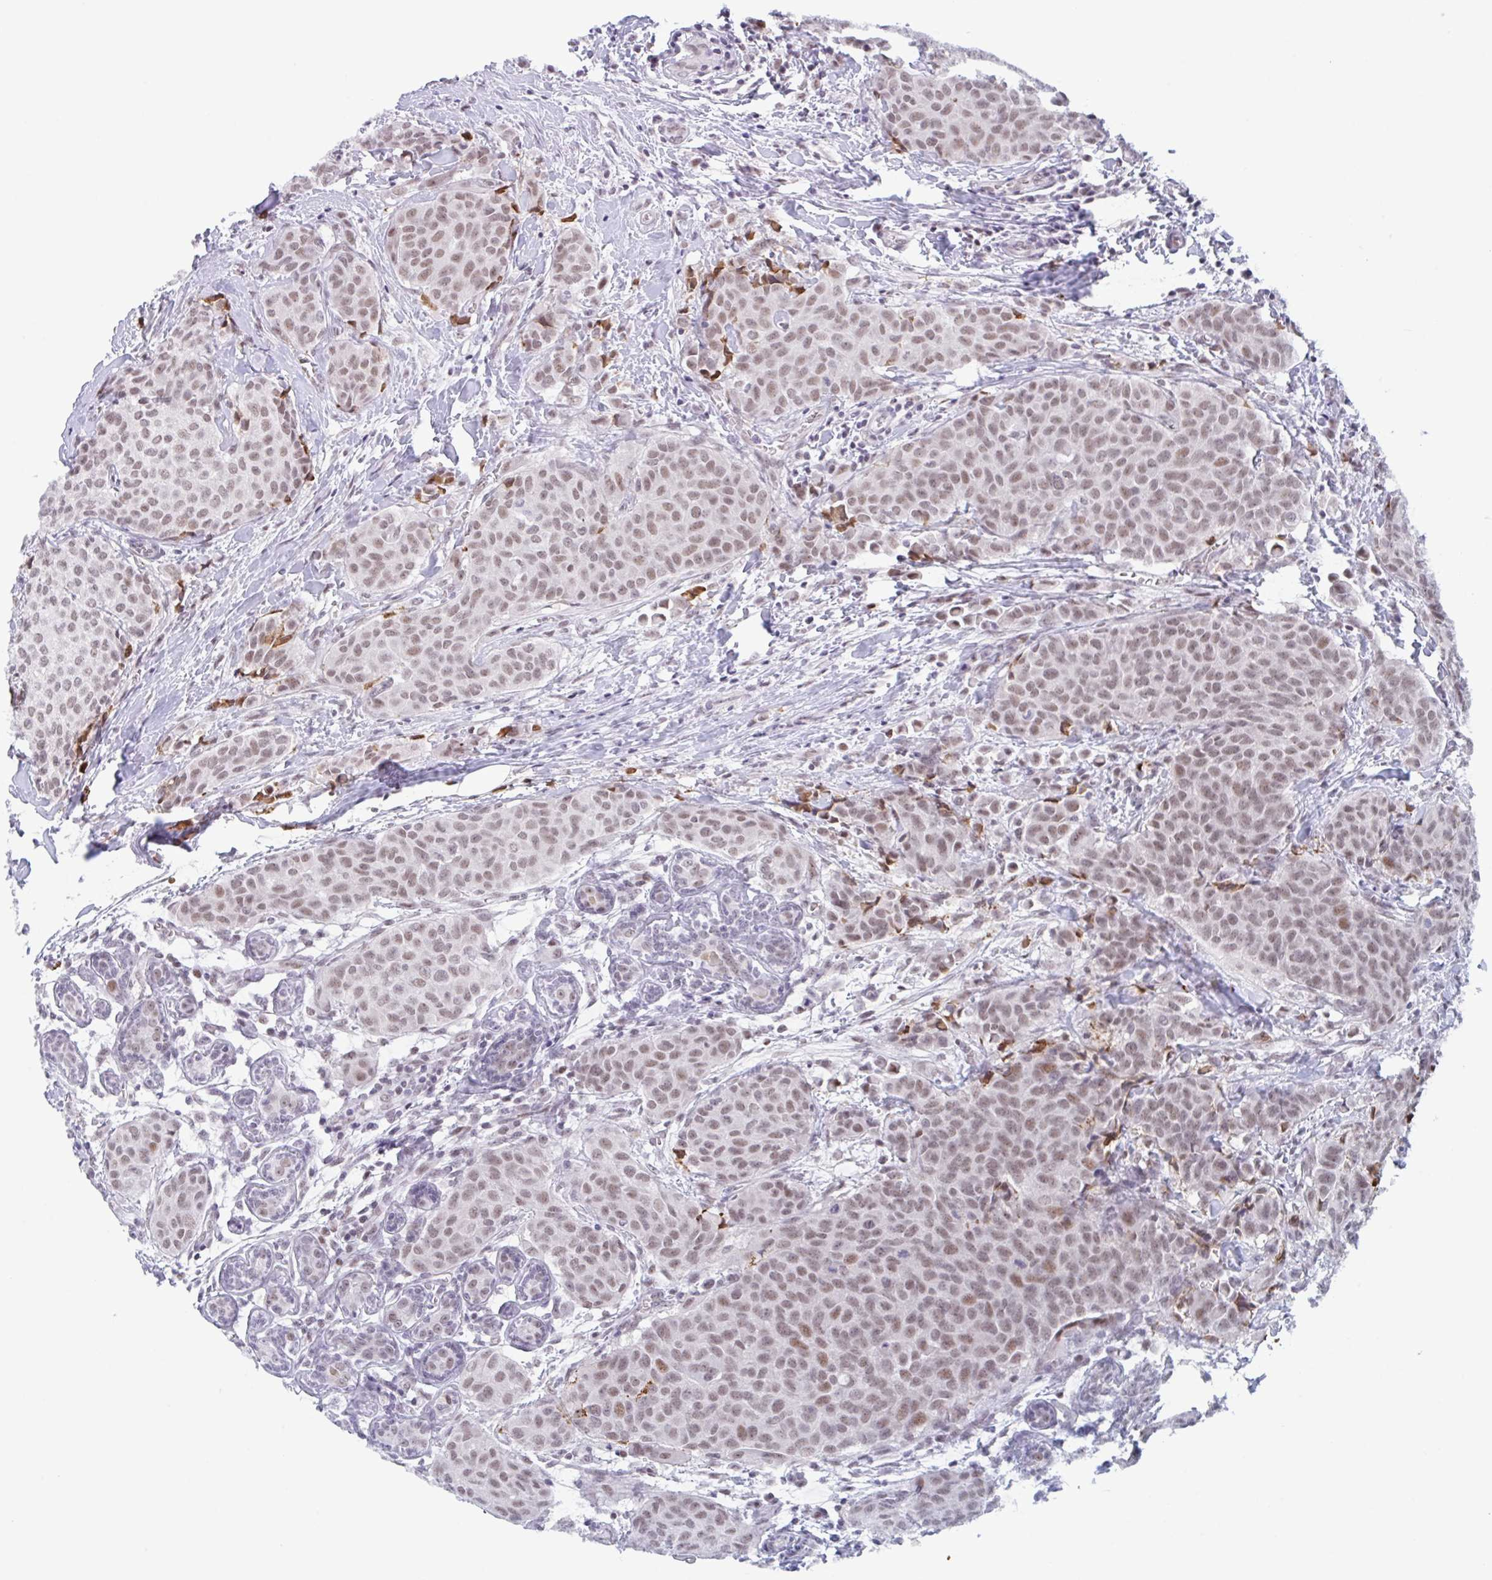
{"staining": {"intensity": "moderate", "quantity": ">75%", "location": "nuclear"}, "tissue": "breast cancer", "cell_type": "Tumor cells", "image_type": "cancer", "snomed": [{"axis": "morphology", "description": "Duct carcinoma"}, {"axis": "topography", "description": "Breast"}], "caption": "A photomicrograph of human invasive ductal carcinoma (breast) stained for a protein reveals moderate nuclear brown staining in tumor cells.", "gene": "PLG", "patient": {"sex": "female", "age": 47}}